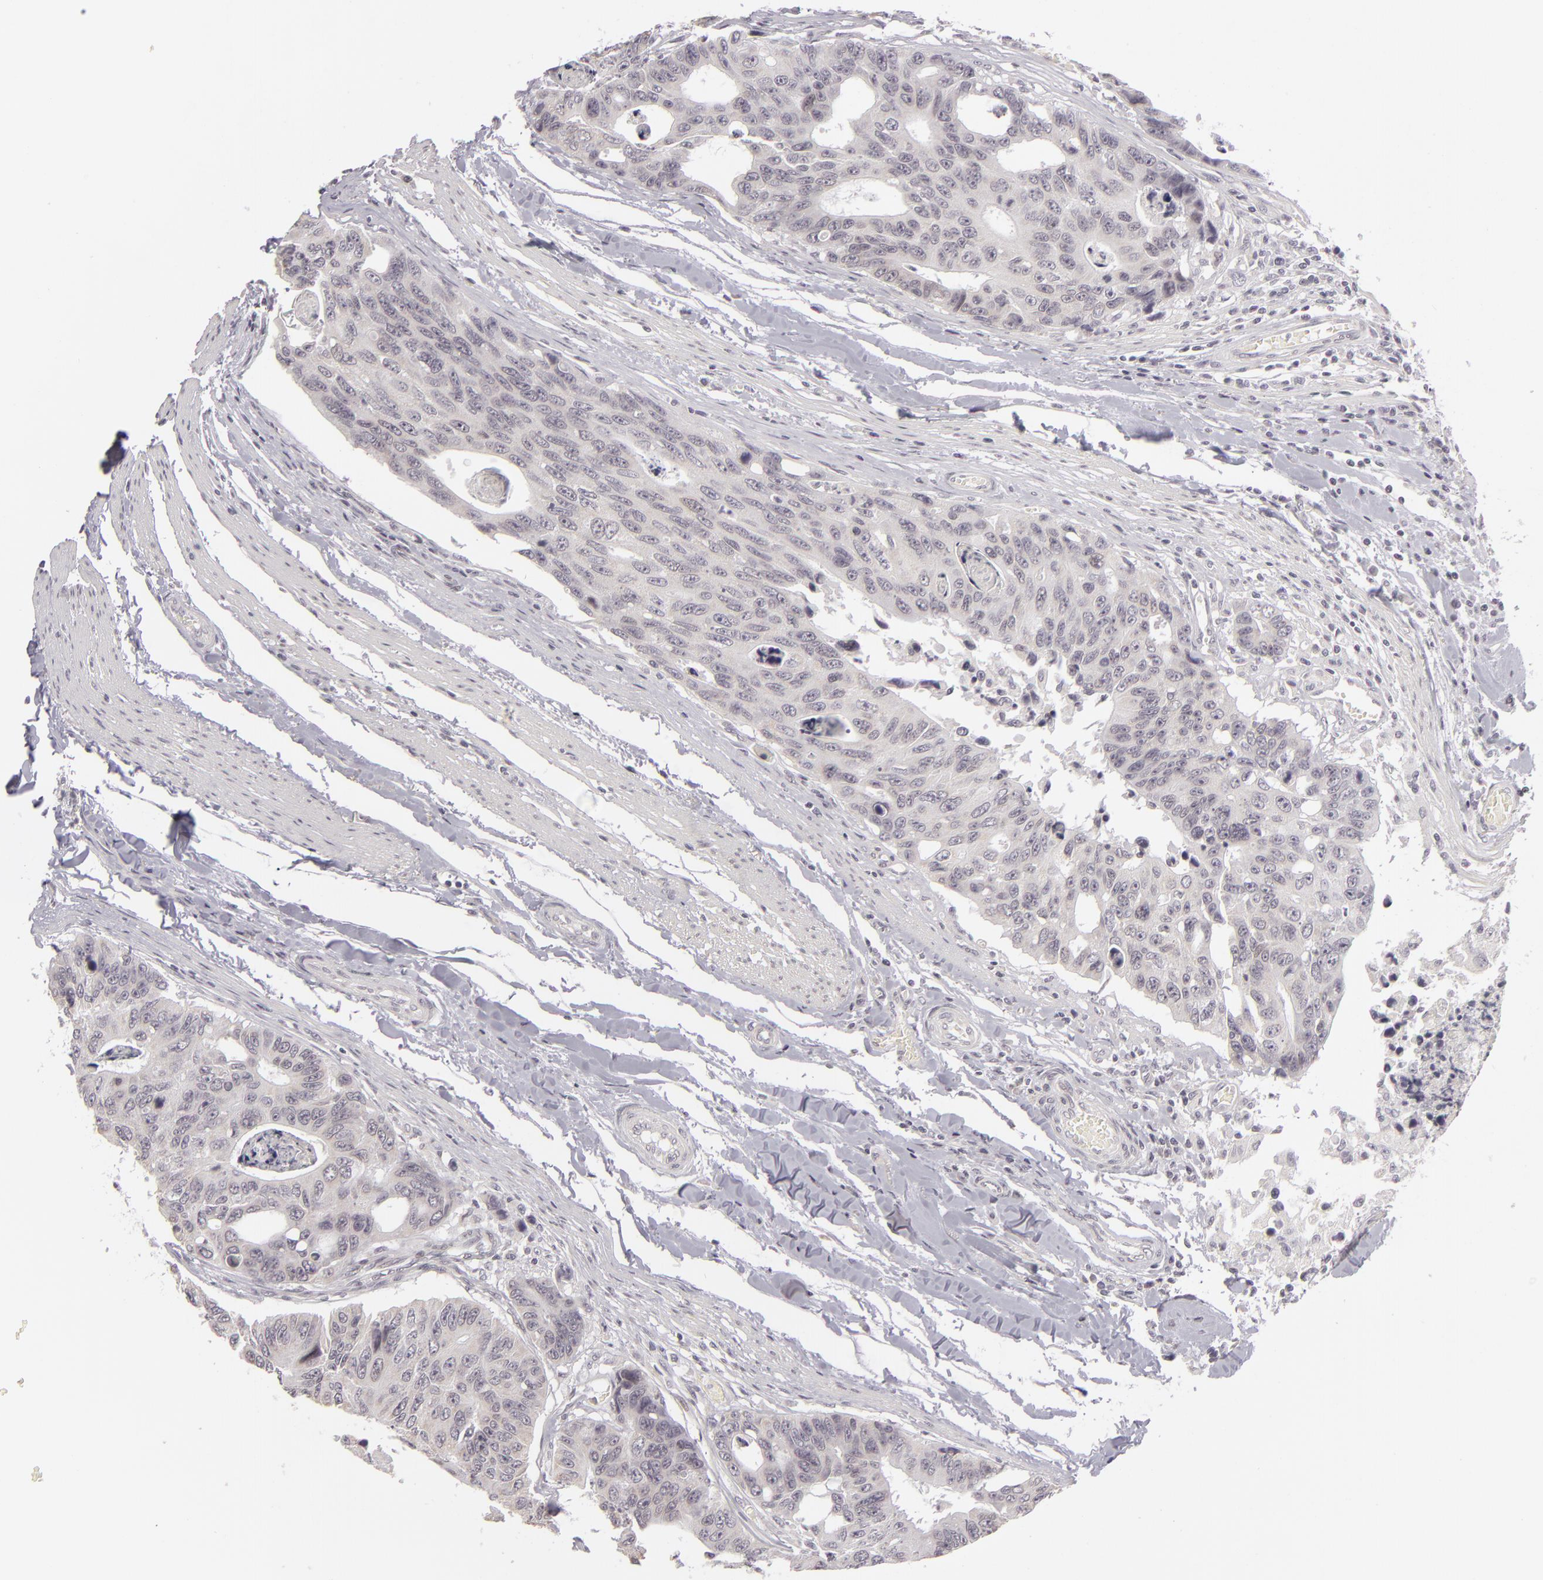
{"staining": {"intensity": "negative", "quantity": "none", "location": "none"}, "tissue": "colorectal cancer", "cell_type": "Tumor cells", "image_type": "cancer", "snomed": [{"axis": "morphology", "description": "Adenocarcinoma, NOS"}, {"axis": "topography", "description": "Colon"}], "caption": "Colorectal adenocarcinoma was stained to show a protein in brown. There is no significant expression in tumor cells.", "gene": "SIX1", "patient": {"sex": "female", "age": 86}}